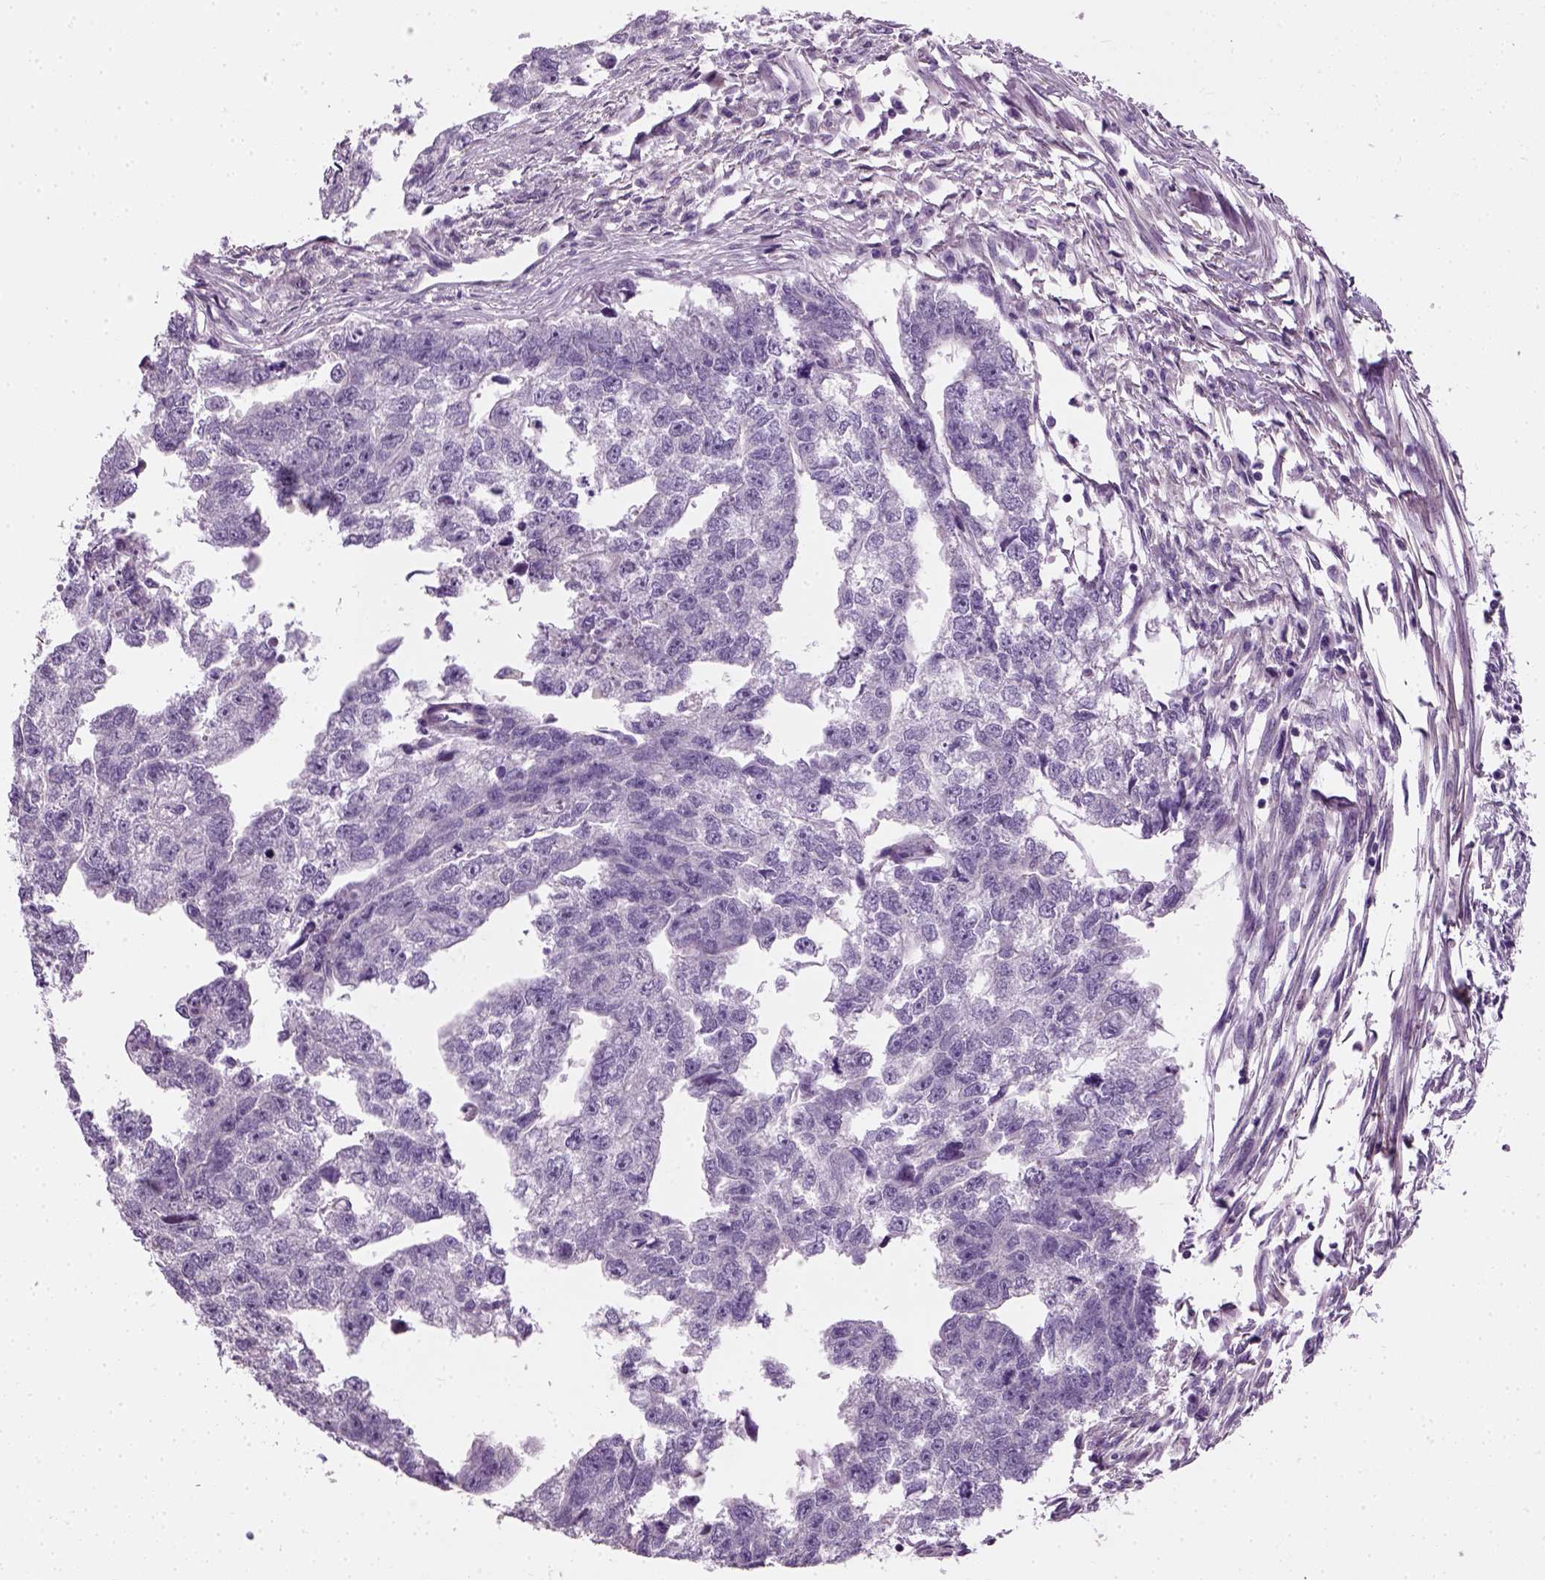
{"staining": {"intensity": "negative", "quantity": "none", "location": "none"}, "tissue": "testis cancer", "cell_type": "Tumor cells", "image_type": "cancer", "snomed": [{"axis": "morphology", "description": "Carcinoma, Embryonal, NOS"}, {"axis": "morphology", "description": "Teratoma, malignant, NOS"}, {"axis": "topography", "description": "Testis"}], "caption": "An image of testis cancer stained for a protein displays no brown staining in tumor cells. (DAB (3,3'-diaminobenzidine) IHC visualized using brightfield microscopy, high magnification).", "gene": "ELOVL3", "patient": {"sex": "male", "age": 44}}